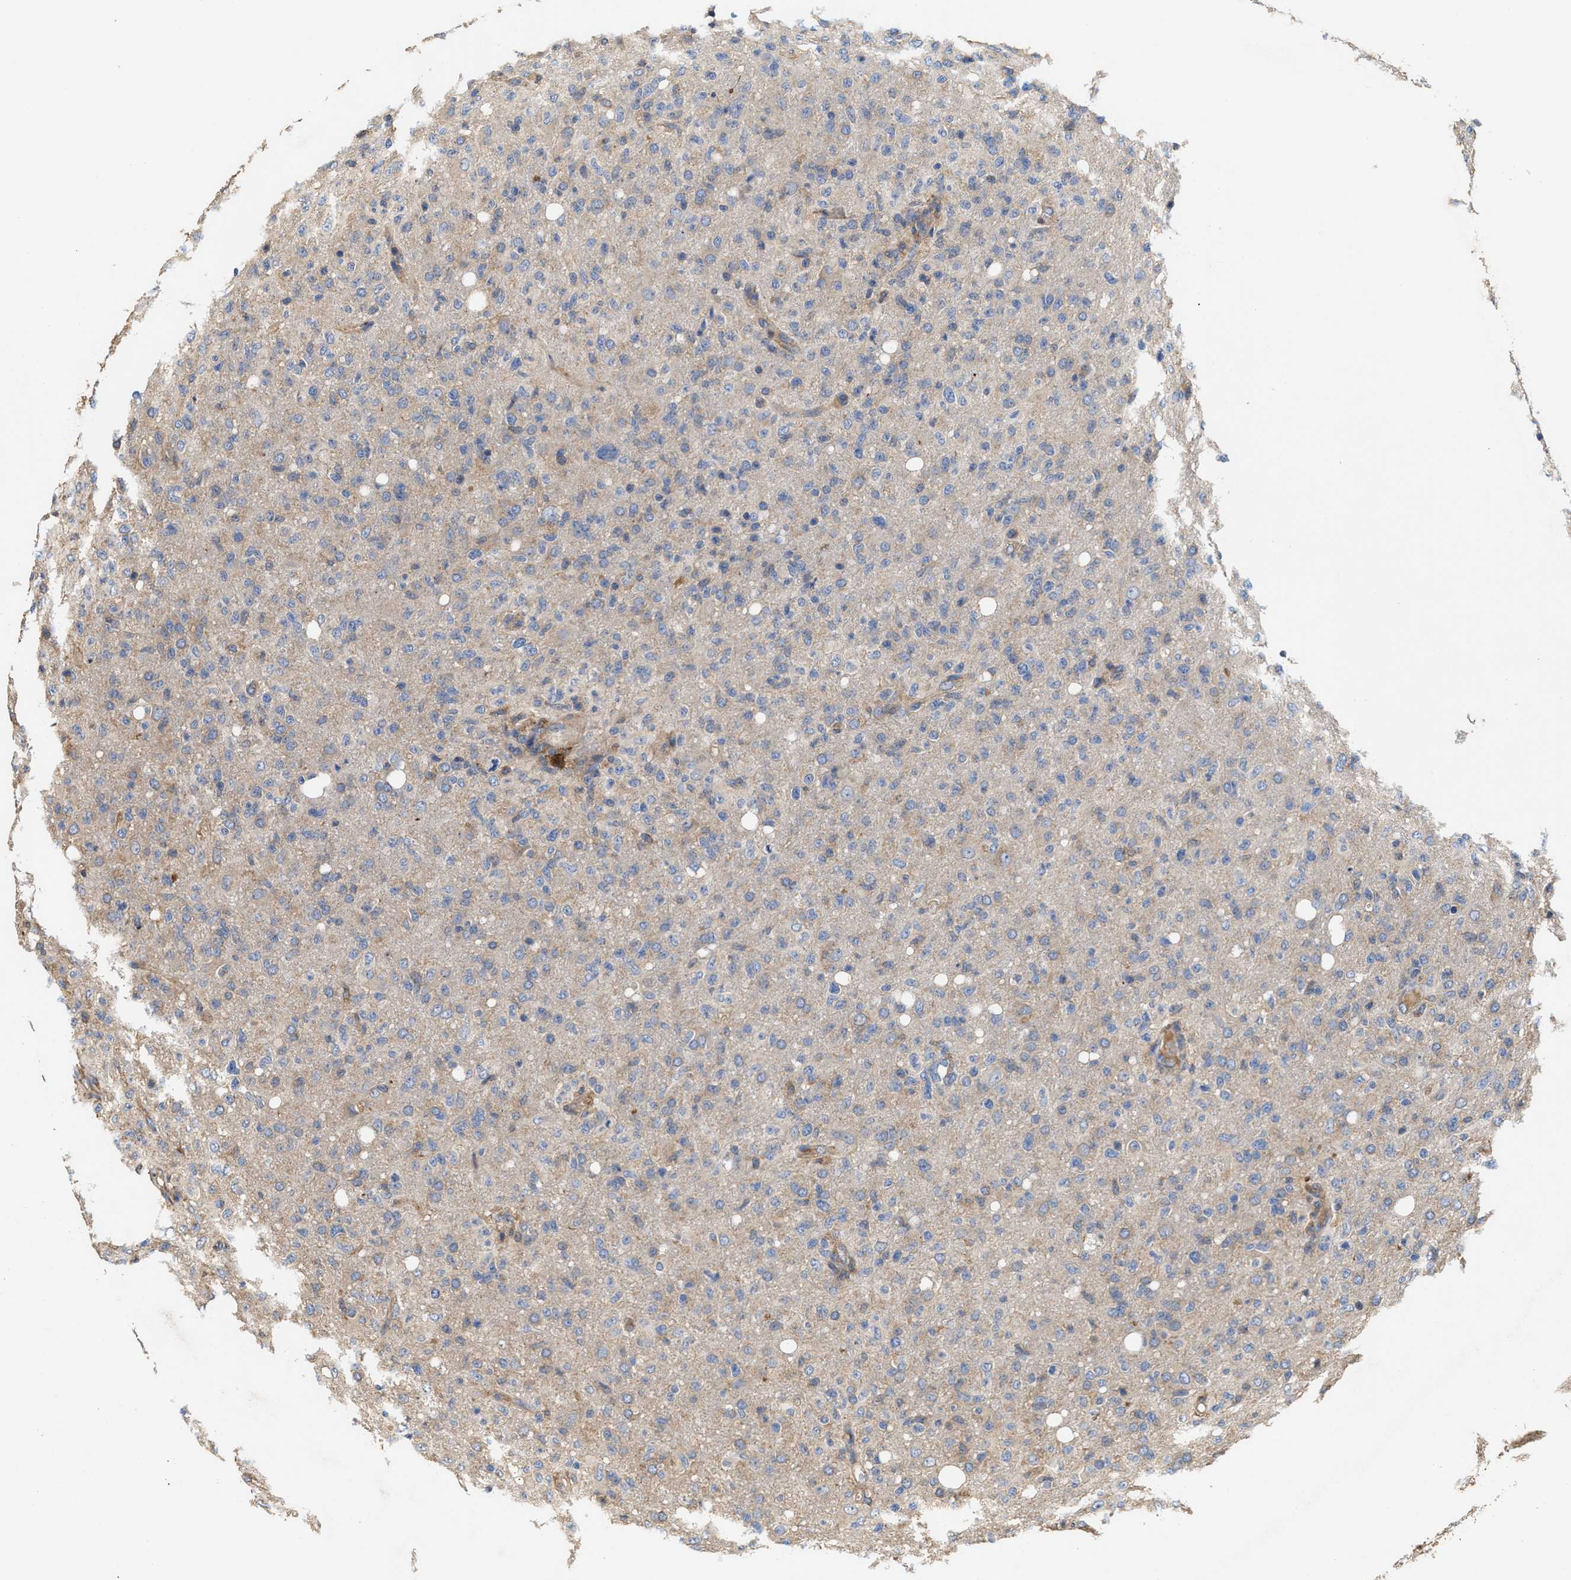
{"staining": {"intensity": "weak", "quantity": "<25%", "location": "cytoplasmic/membranous"}, "tissue": "glioma", "cell_type": "Tumor cells", "image_type": "cancer", "snomed": [{"axis": "morphology", "description": "Glioma, malignant, High grade"}, {"axis": "topography", "description": "Brain"}], "caption": "Immunohistochemistry histopathology image of human malignant glioma (high-grade) stained for a protein (brown), which reveals no positivity in tumor cells.", "gene": "KLB", "patient": {"sex": "female", "age": 57}}